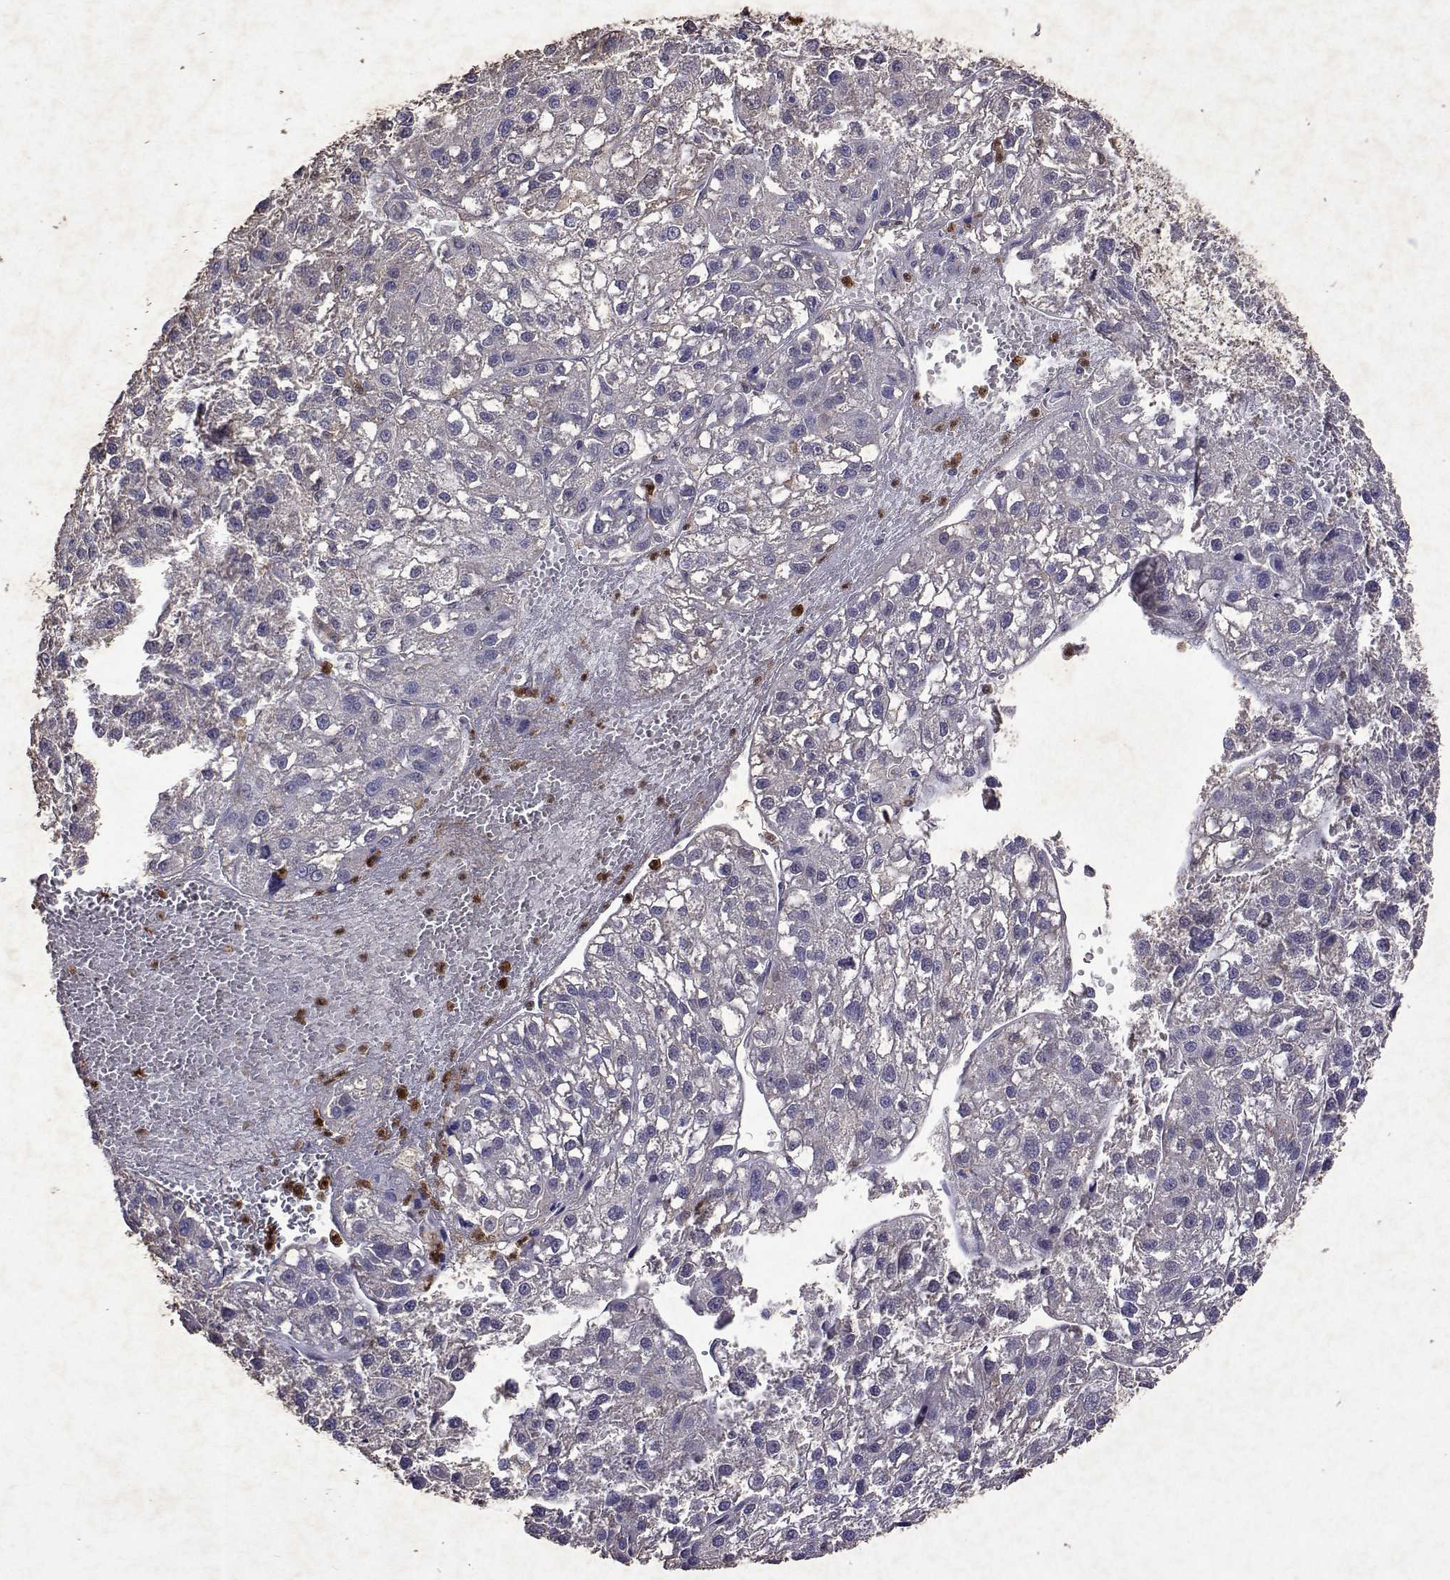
{"staining": {"intensity": "negative", "quantity": "none", "location": "none"}, "tissue": "liver cancer", "cell_type": "Tumor cells", "image_type": "cancer", "snomed": [{"axis": "morphology", "description": "Carcinoma, Hepatocellular, NOS"}, {"axis": "topography", "description": "Liver"}], "caption": "Immunohistochemical staining of human liver hepatocellular carcinoma shows no significant positivity in tumor cells. (Immunohistochemistry (ihc), brightfield microscopy, high magnification).", "gene": "APAF1", "patient": {"sex": "female", "age": 70}}